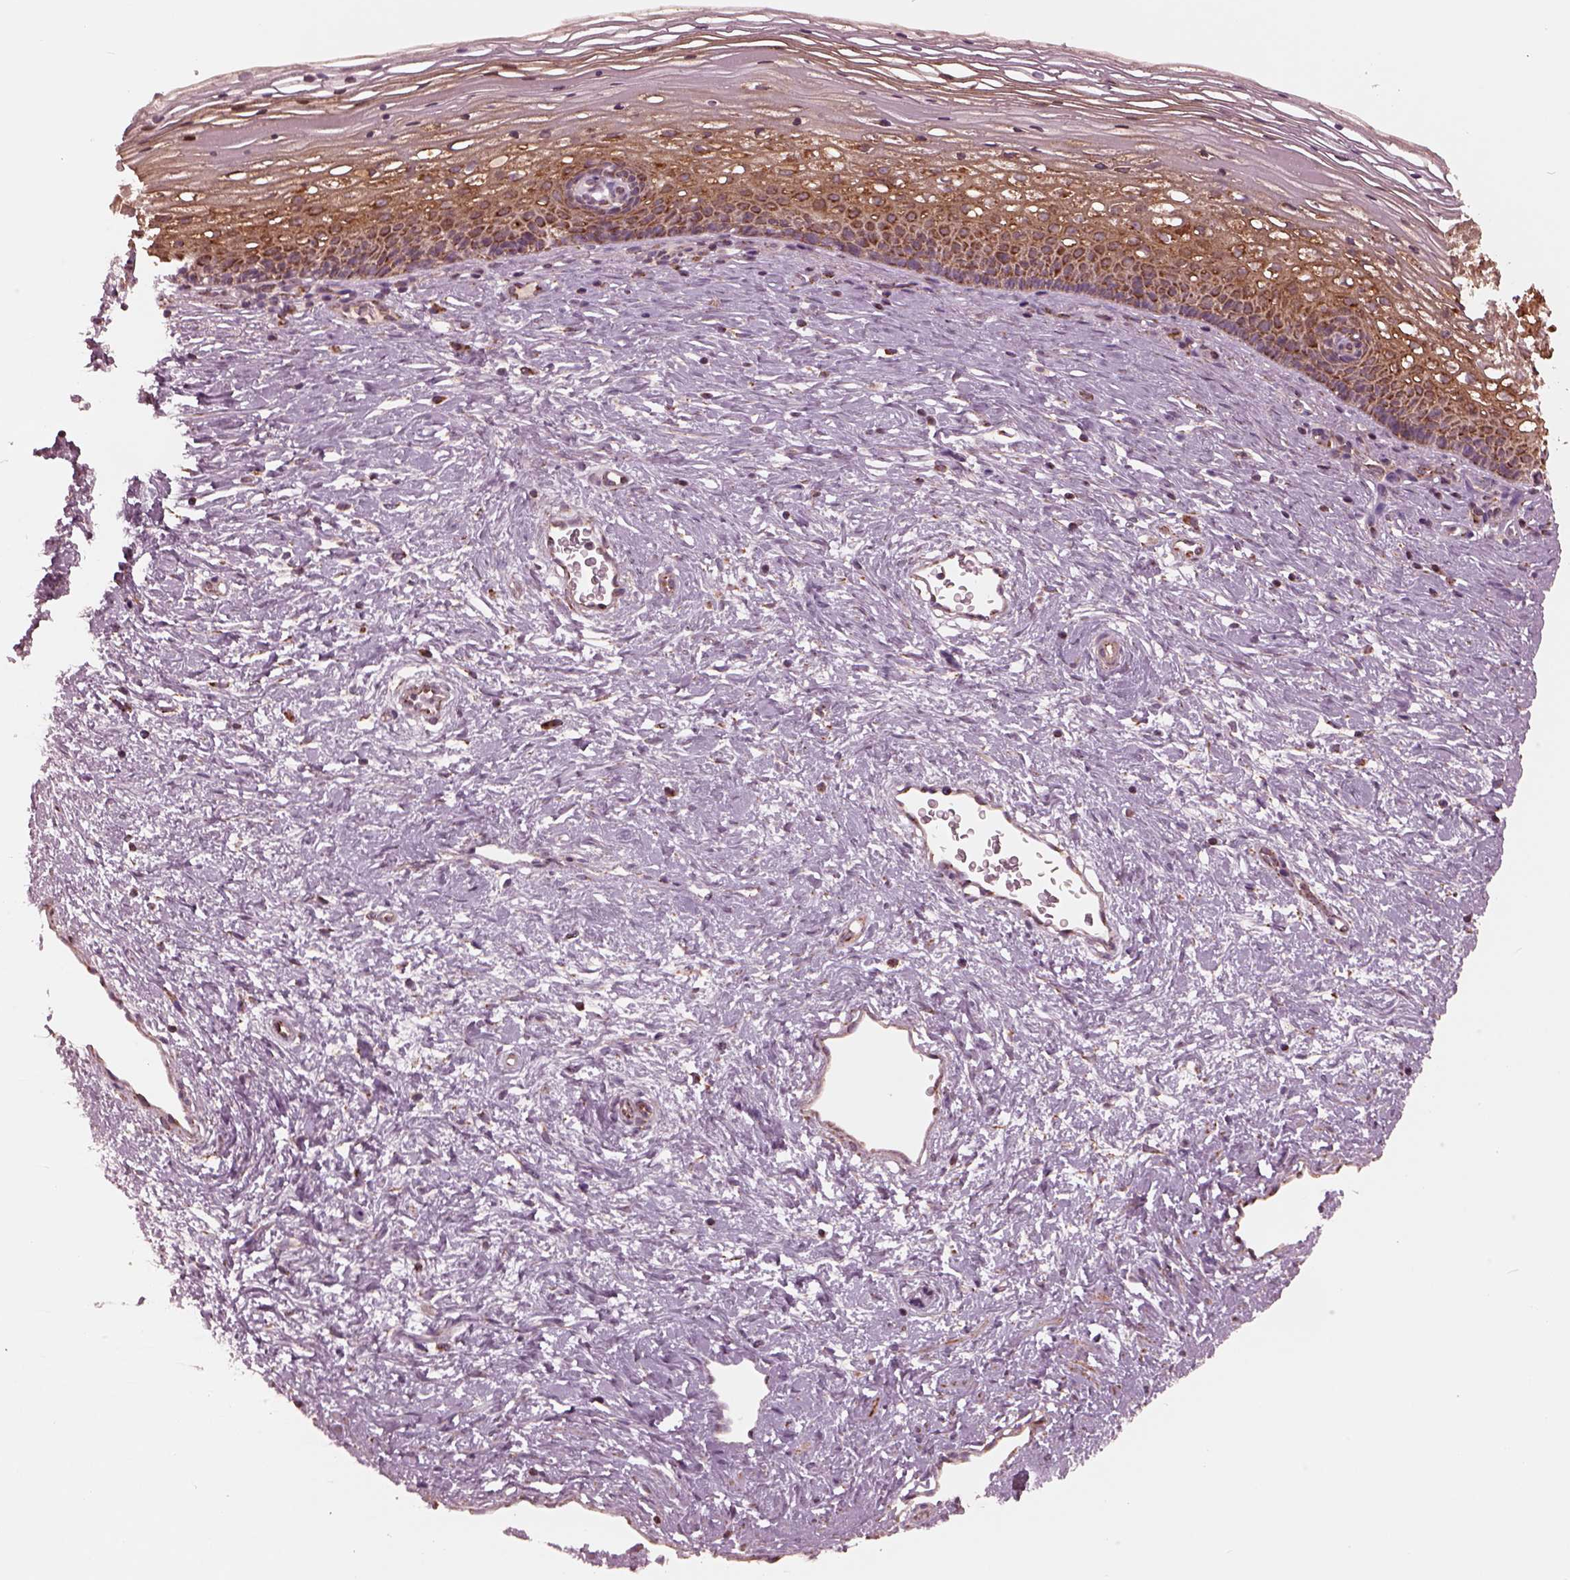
{"staining": {"intensity": "strong", "quantity": "25%-75%", "location": "cytoplasmic/membranous"}, "tissue": "cervix", "cell_type": "Glandular cells", "image_type": "normal", "snomed": [{"axis": "morphology", "description": "Normal tissue, NOS"}, {"axis": "topography", "description": "Cervix"}], "caption": "Cervix stained with DAB (3,3'-diaminobenzidine) IHC demonstrates high levels of strong cytoplasmic/membranous positivity in about 25%-75% of glandular cells. Nuclei are stained in blue.", "gene": "NDUFB10", "patient": {"sex": "female", "age": 34}}